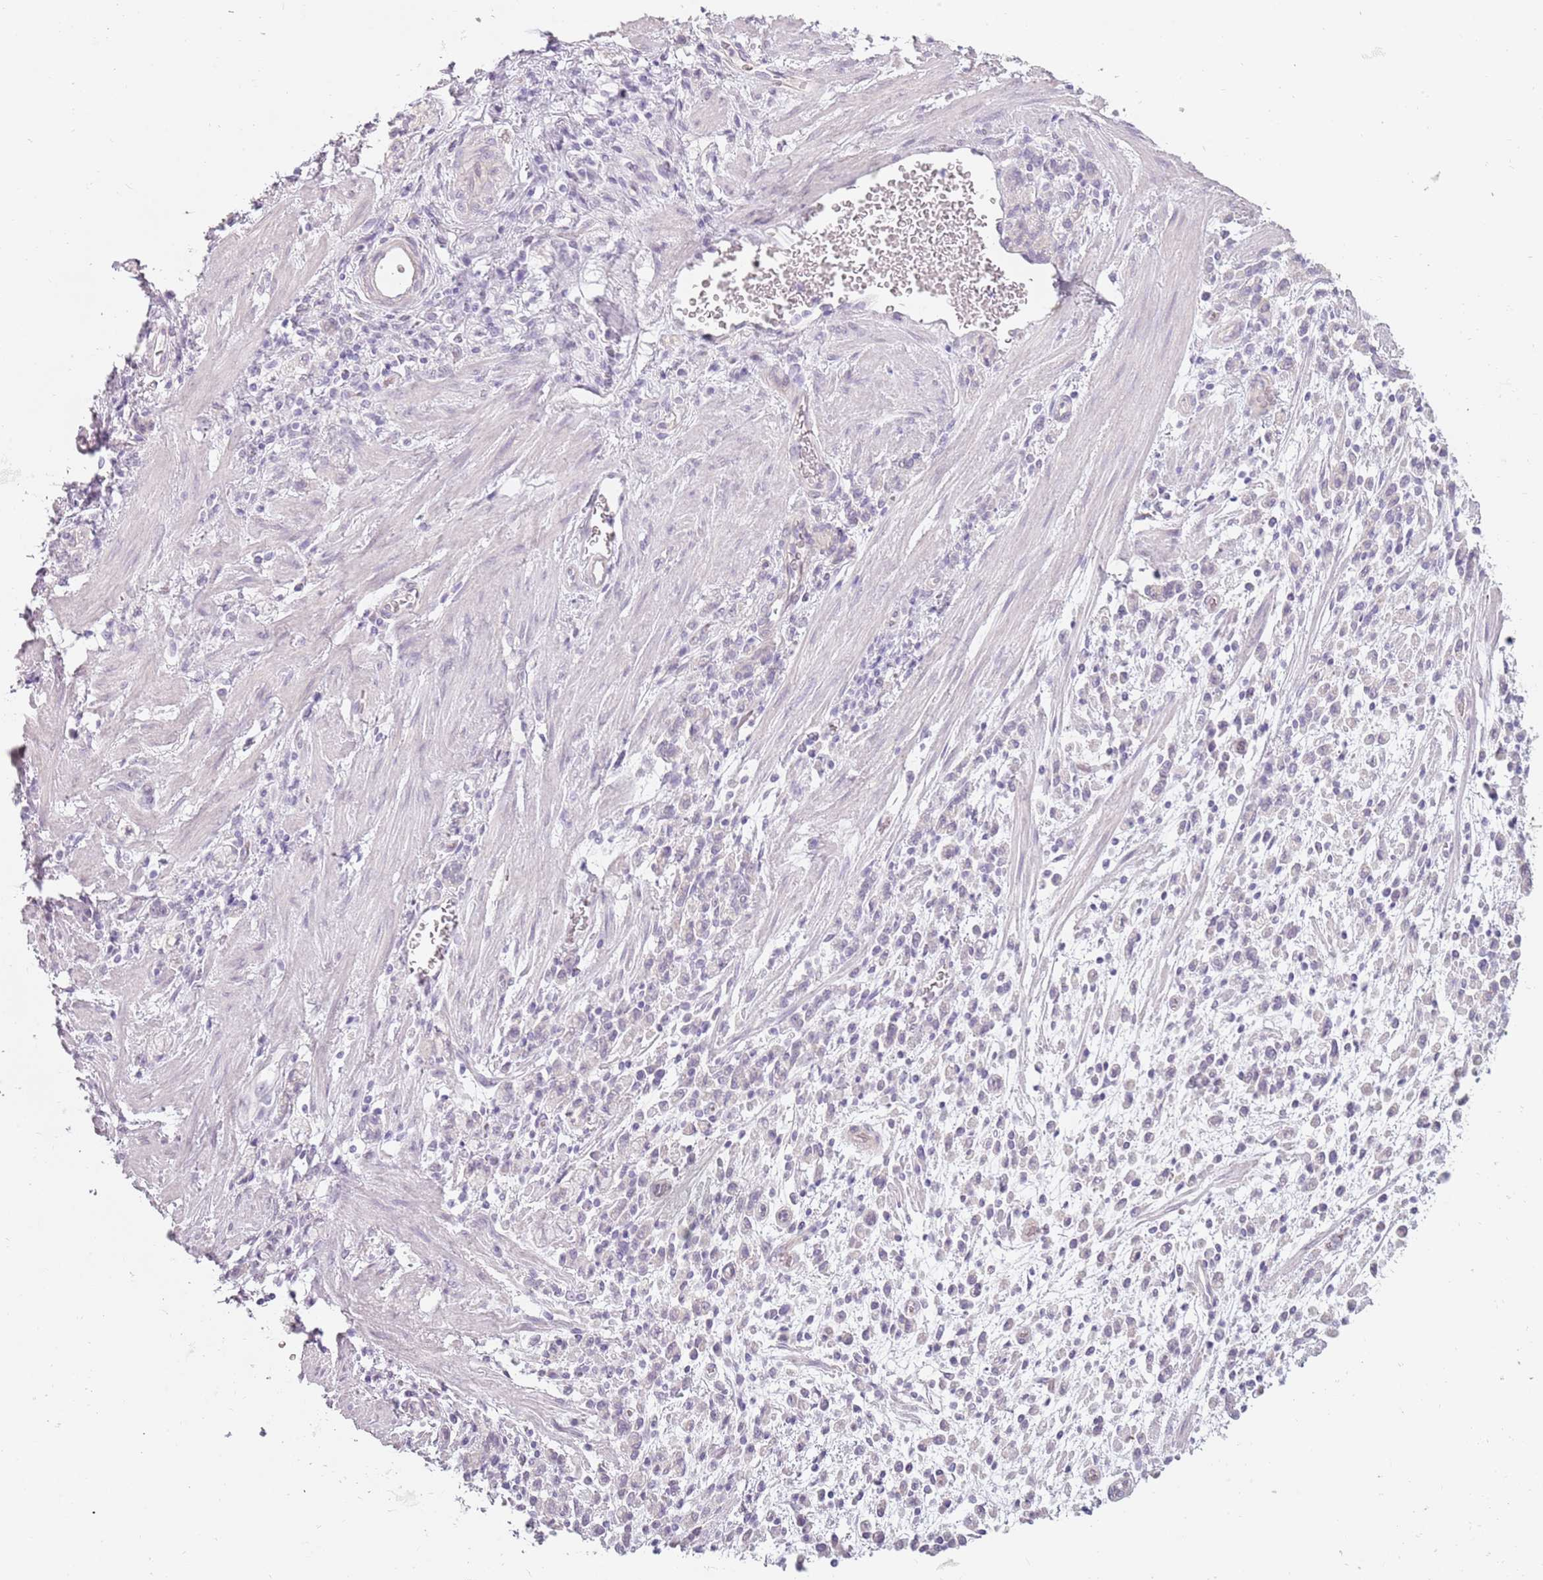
{"staining": {"intensity": "negative", "quantity": "none", "location": "none"}, "tissue": "stomach cancer", "cell_type": "Tumor cells", "image_type": "cancer", "snomed": [{"axis": "morphology", "description": "Adenocarcinoma, NOS"}, {"axis": "topography", "description": "Stomach"}], "caption": "High power microscopy histopathology image of an immunohistochemistry (IHC) image of adenocarcinoma (stomach), revealing no significant expression in tumor cells.", "gene": "RFX2", "patient": {"sex": "male", "age": 77}}